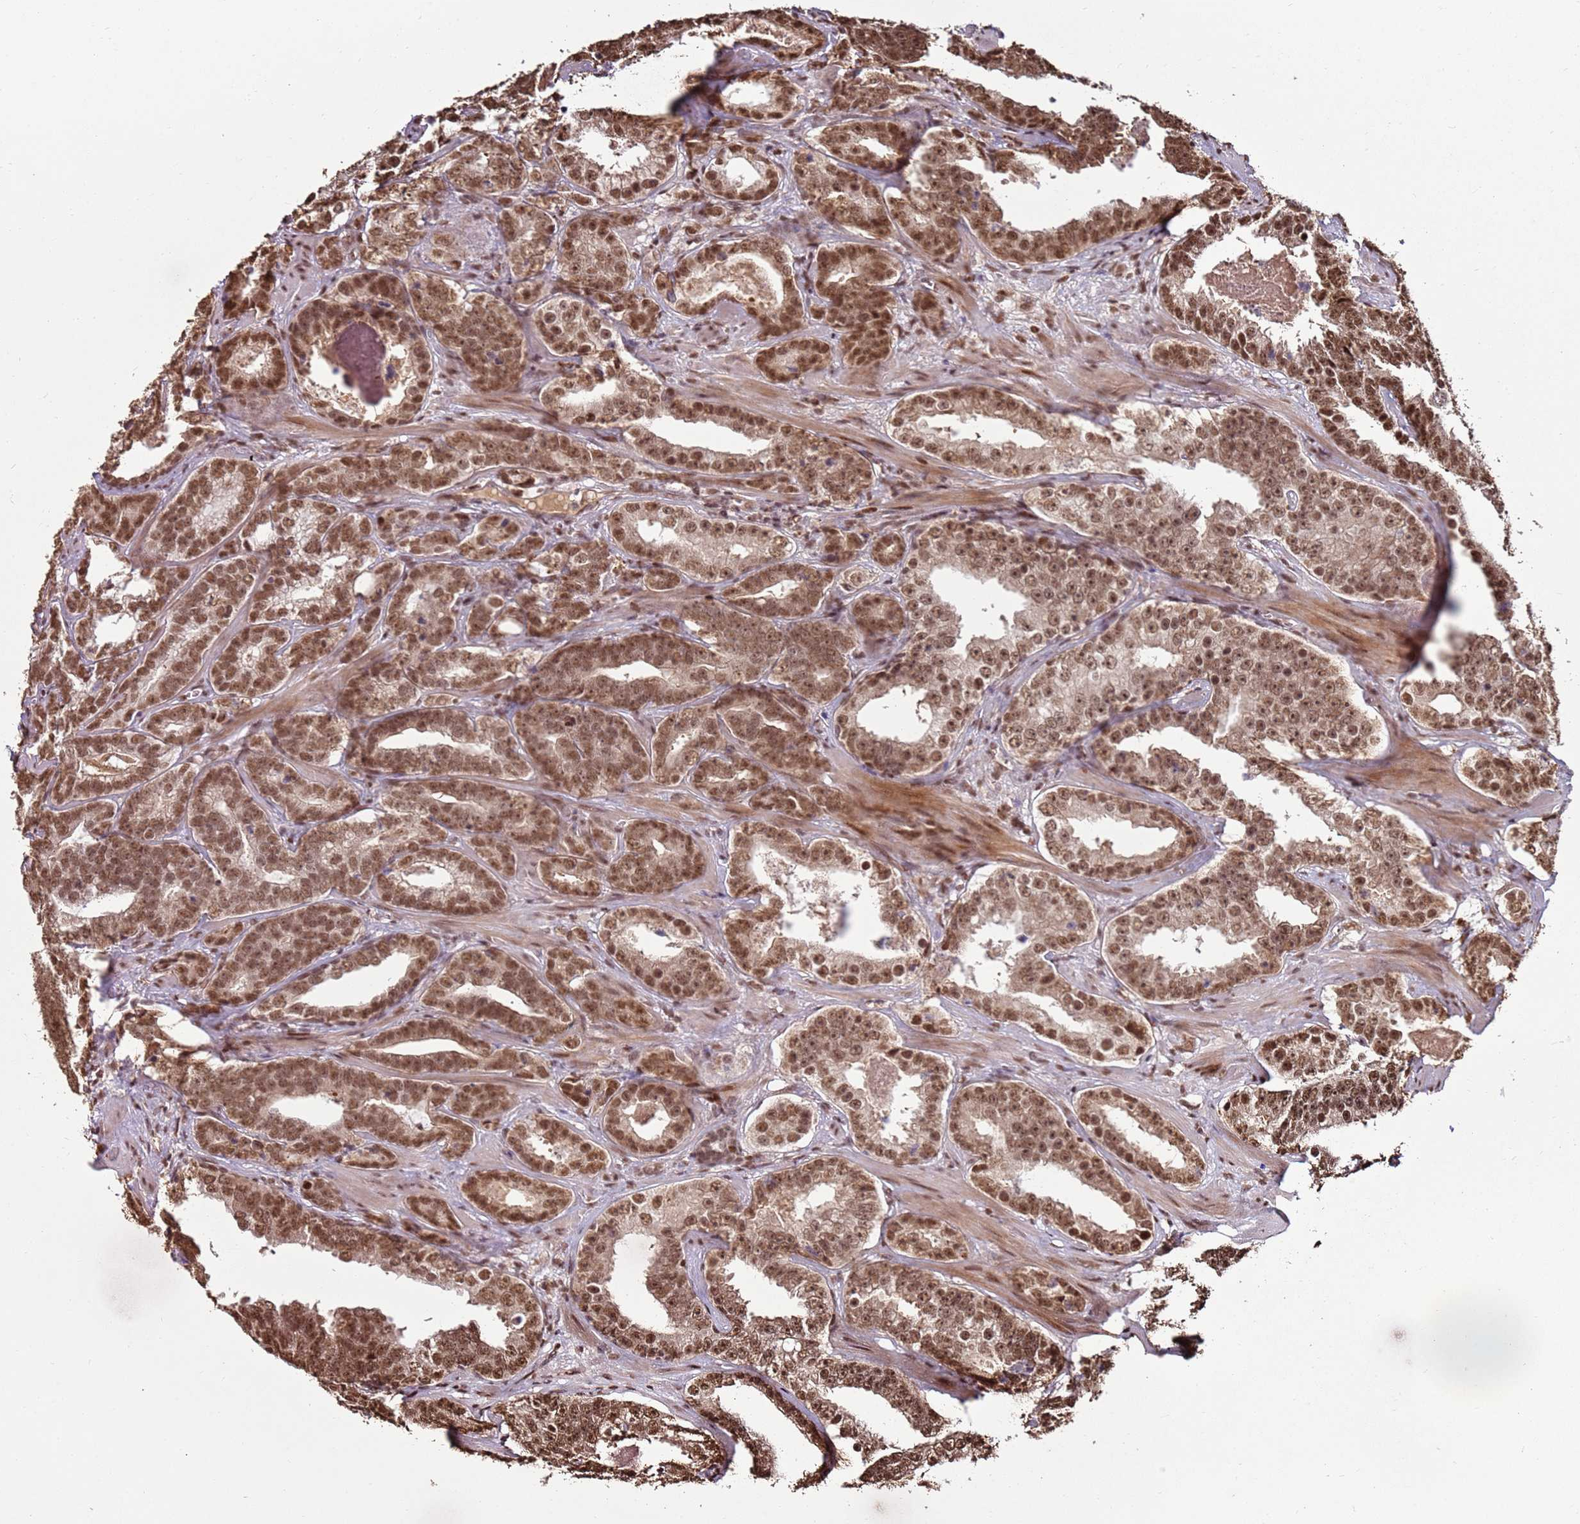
{"staining": {"intensity": "moderate", "quantity": ">75%", "location": "nuclear"}, "tissue": "prostate cancer", "cell_type": "Tumor cells", "image_type": "cancer", "snomed": [{"axis": "morphology", "description": "Adenocarcinoma, High grade"}, {"axis": "topography", "description": "Prostate"}], "caption": "Immunohistochemistry (IHC) micrograph of neoplastic tissue: human prostate high-grade adenocarcinoma stained using immunohistochemistry exhibits medium levels of moderate protein expression localized specifically in the nuclear of tumor cells, appearing as a nuclear brown color.", "gene": "ZBTB12", "patient": {"sex": "male", "age": 62}}